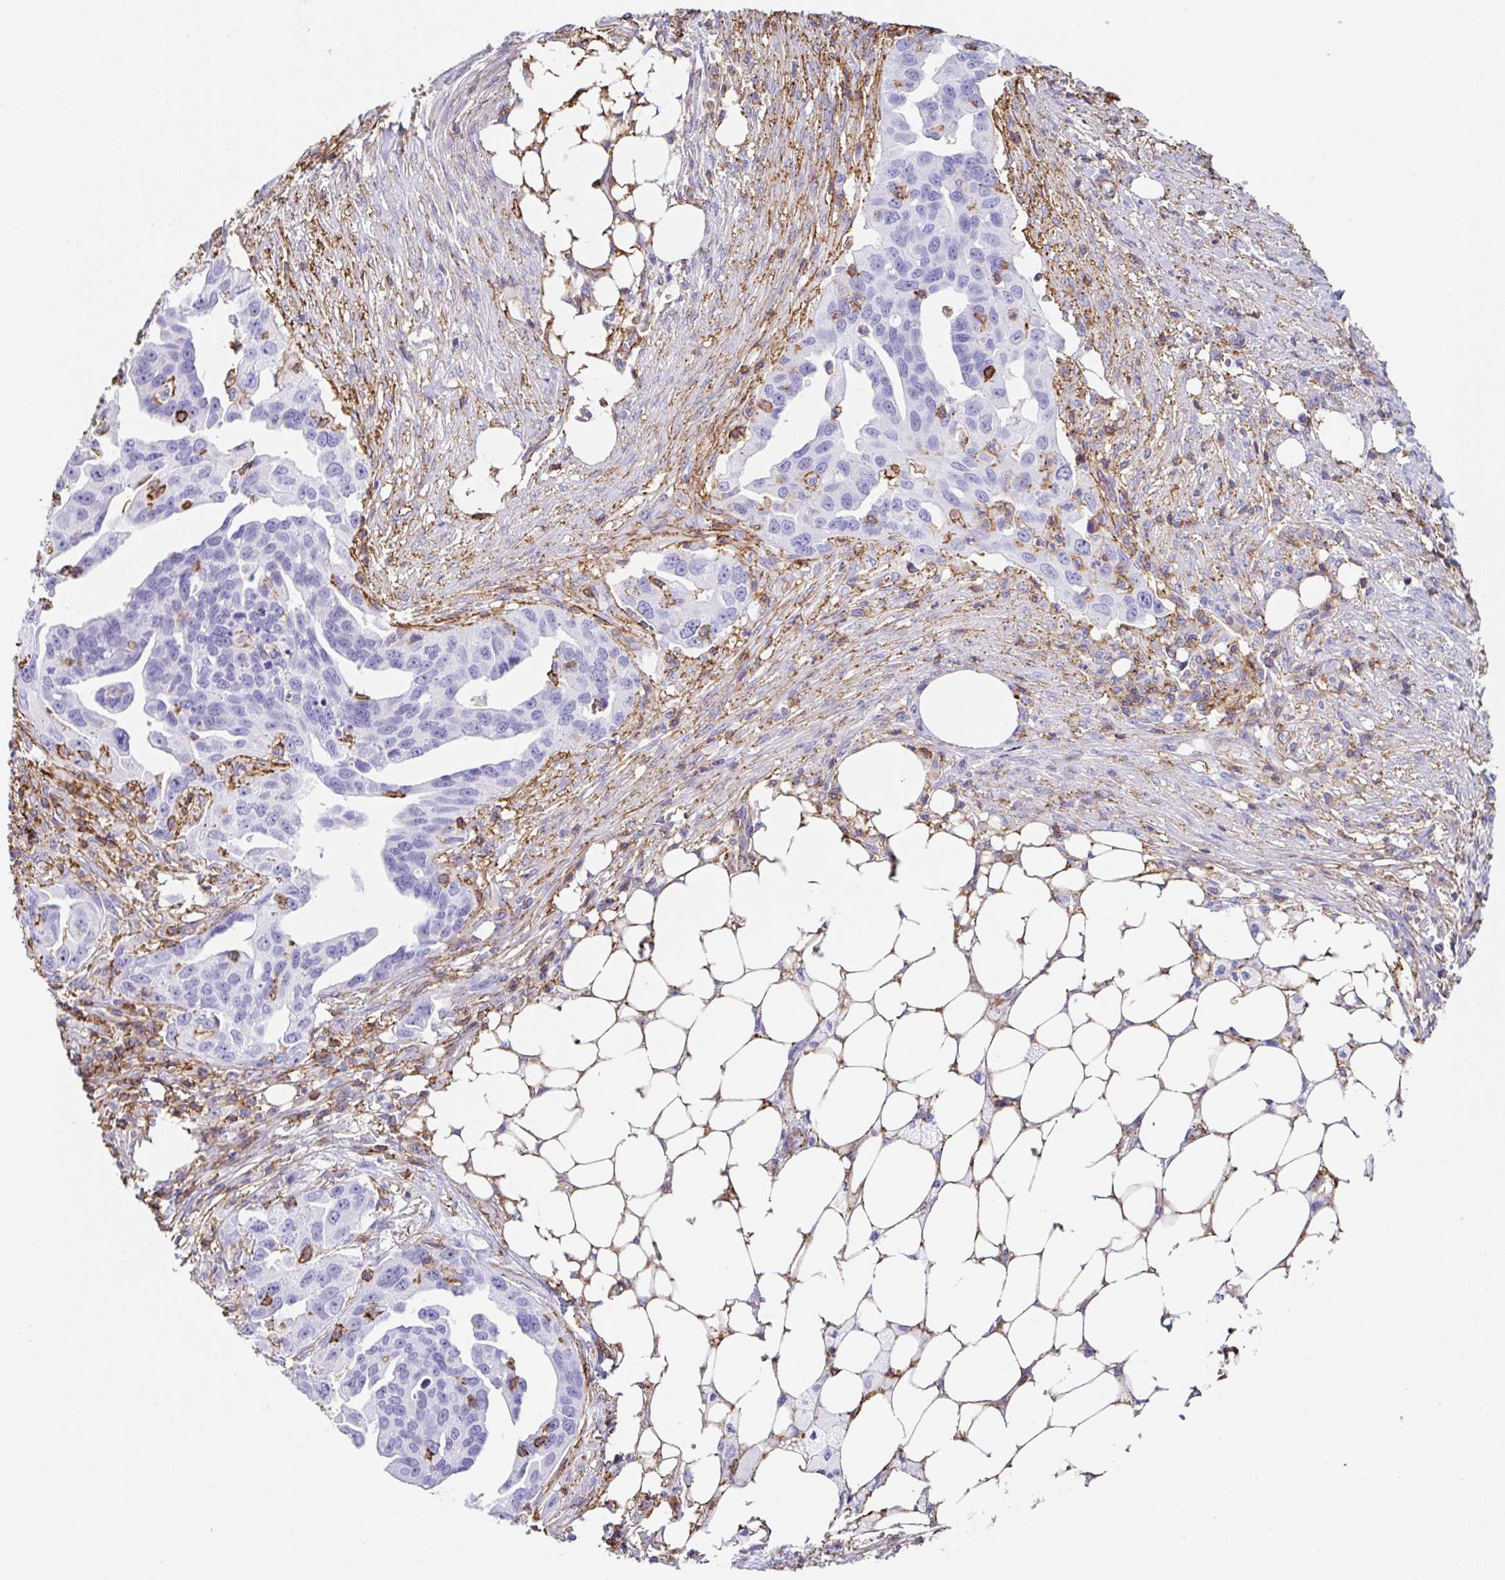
{"staining": {"intensity": "negative", "quantity": "none", "location": "none"}, "tissue": "ovarian cancer", "cell_type": "Tumor cells", "image_type": "cancer", "snomed": [{"axis": "morphology", "description": "Carcinoma, endometroid"}, {"axis": "morphology", "description": "Cystadenocarcinoma, serous, NOS"}, {"axis": "topography", "description": "Ovary"}], "caption": "Human ovarian cancer stained for a protein using immunohistochemistry (IHC) displays no positivity in tumor cells.", "gene": "MTTP", "patient": {"sex": "female", "age": 45}}